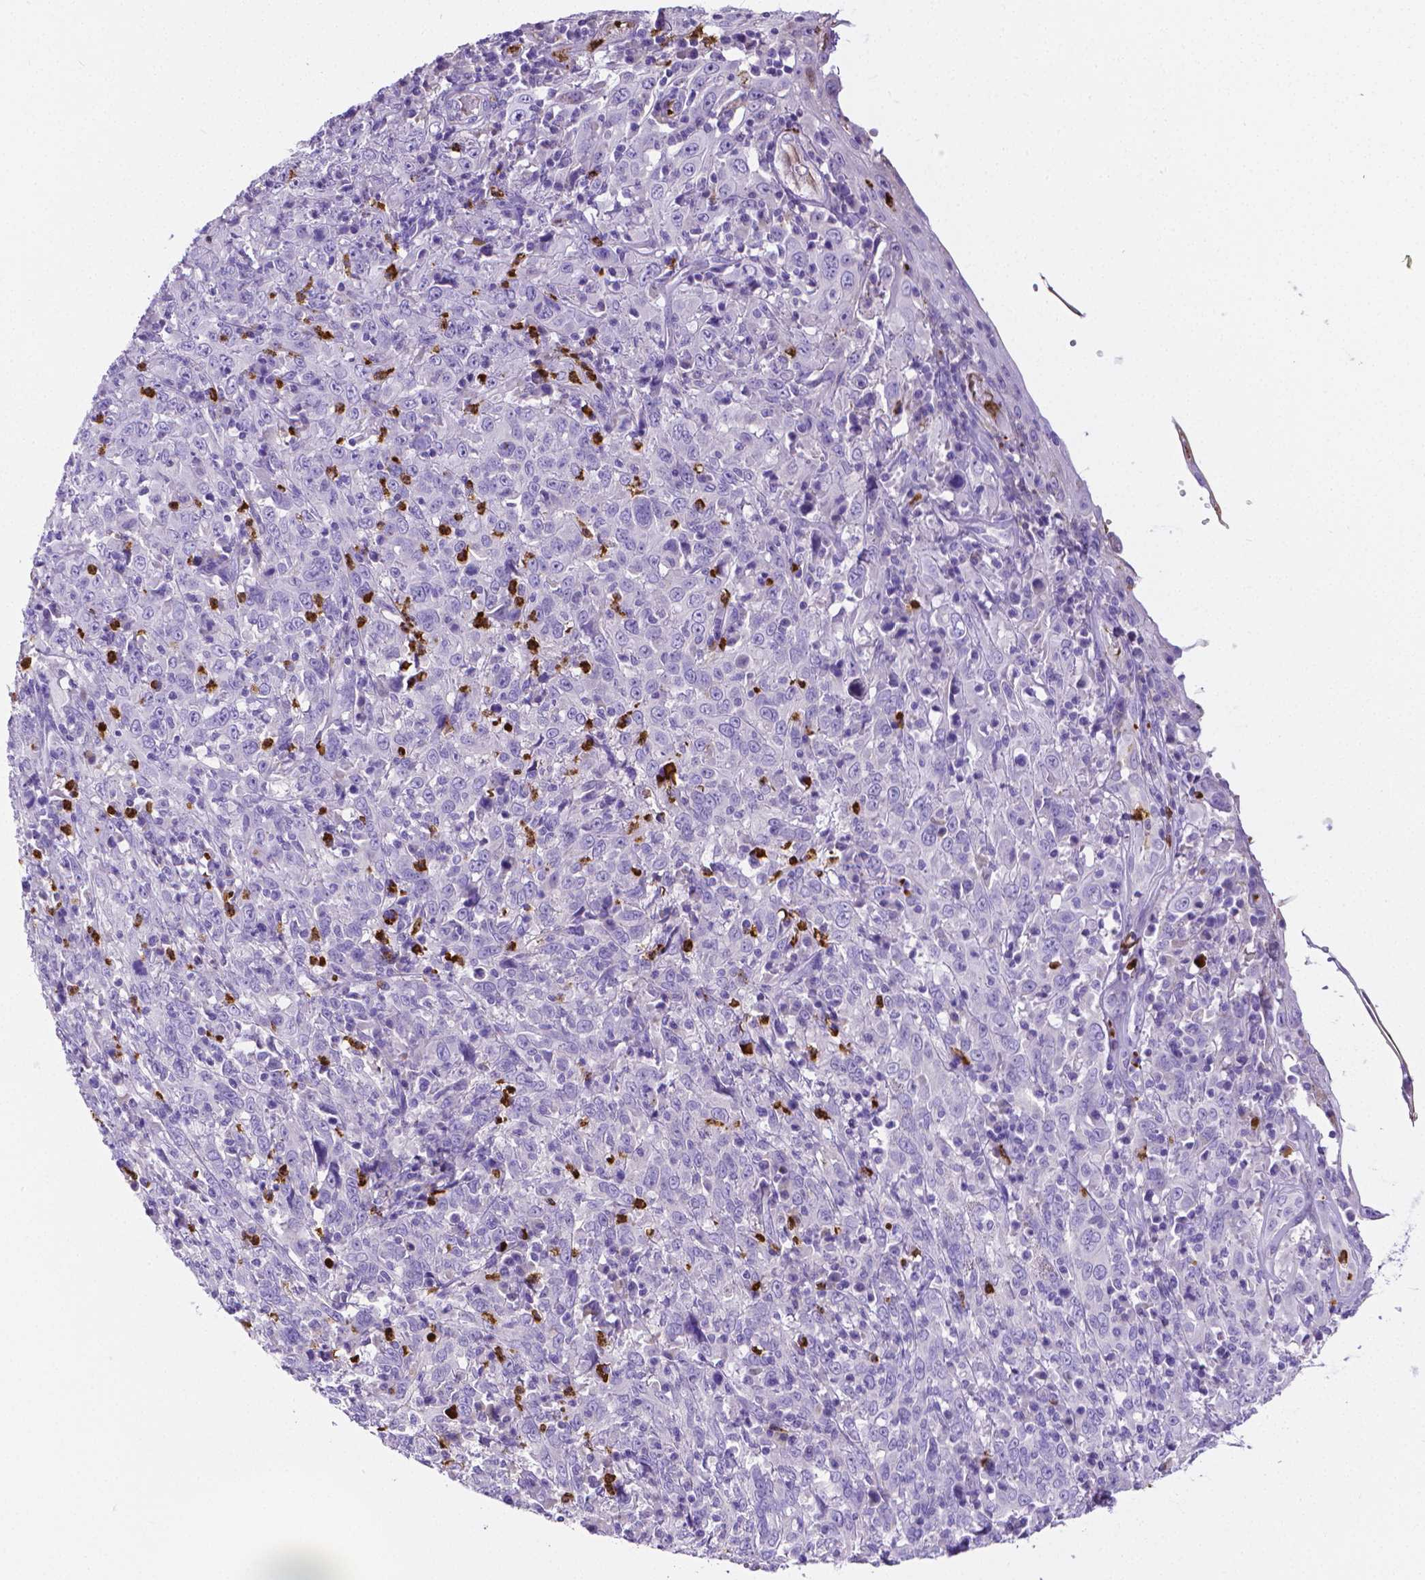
{"staining": {"intensity": "negative", "quantity": "none", "location": "none"}, "tissue": "cervical cancer", "cell_type": "Tumor cells", "image_type": "cancer", "snomed": [{"axis": "morphology", "description": "Squamous cell carcinoma, NOS"}, {"axis": "topography", "description": "Cervix"}], "caption": "This photomicrograph is of cervical cancer stained with IHC to label a protein in brown with the nuclei are counter-stained blue. There is no expression in tumor cells.", "gene": "MMP9", "patient": {"sex": "female", "age": 46}}